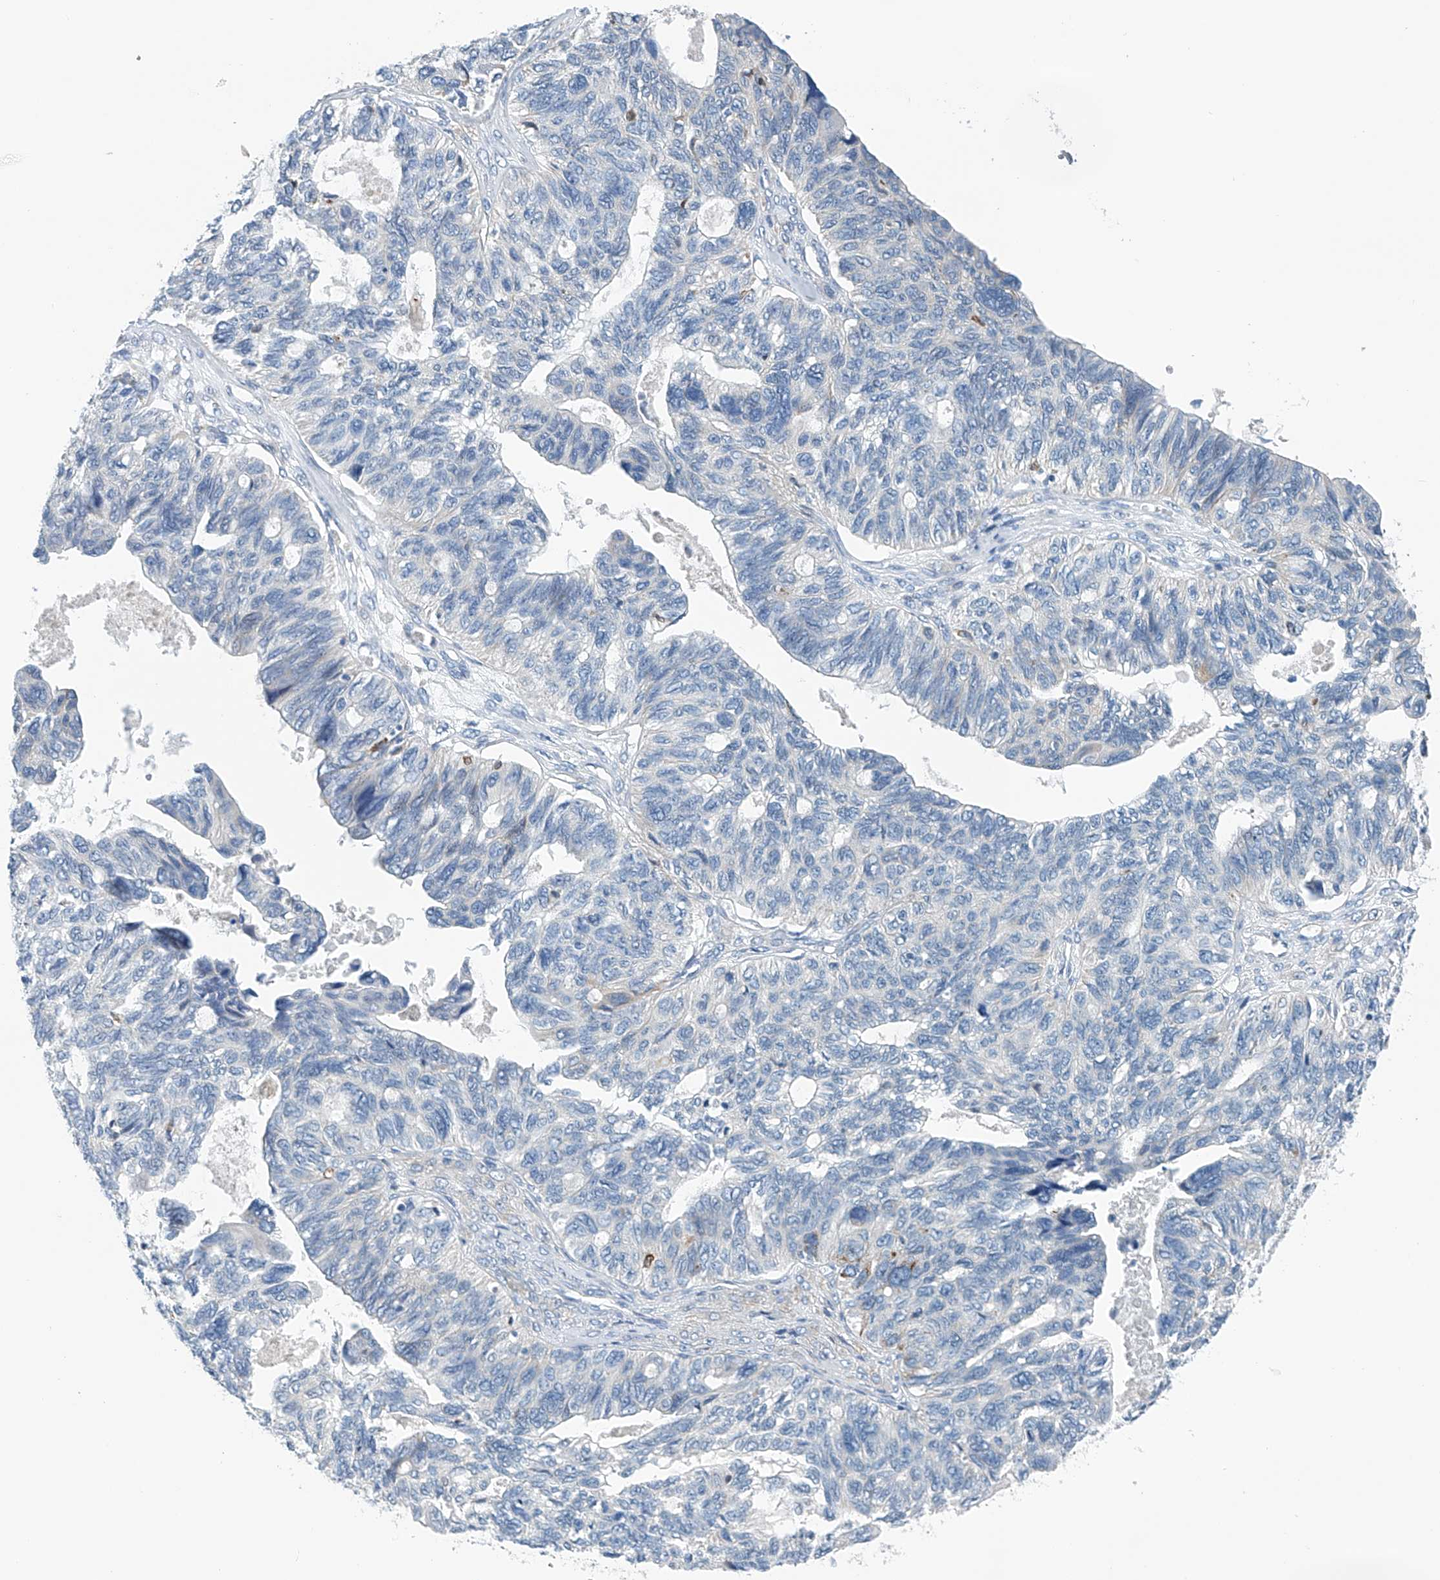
{"staining": {"intensity": "negative", "quantity": "none", "location": "none"}, "tissue": "ovarian cancer", "cell_type": "Tumor cells", "image_type": "cancer", "snomed": [{"axis": "morphology", "description": "Cystadenocarcinoma, serous, NOS"}, {"axis": "topography", "description": "Ovary"}], "caption": "This is an immunohistochemistry photomicrograph of ovarian cancer (serous cystadenocarcinoma). There is no staining in tumor cells.", "gene": "CEP85L", "patient": {"sex": "female", "age": 79}}